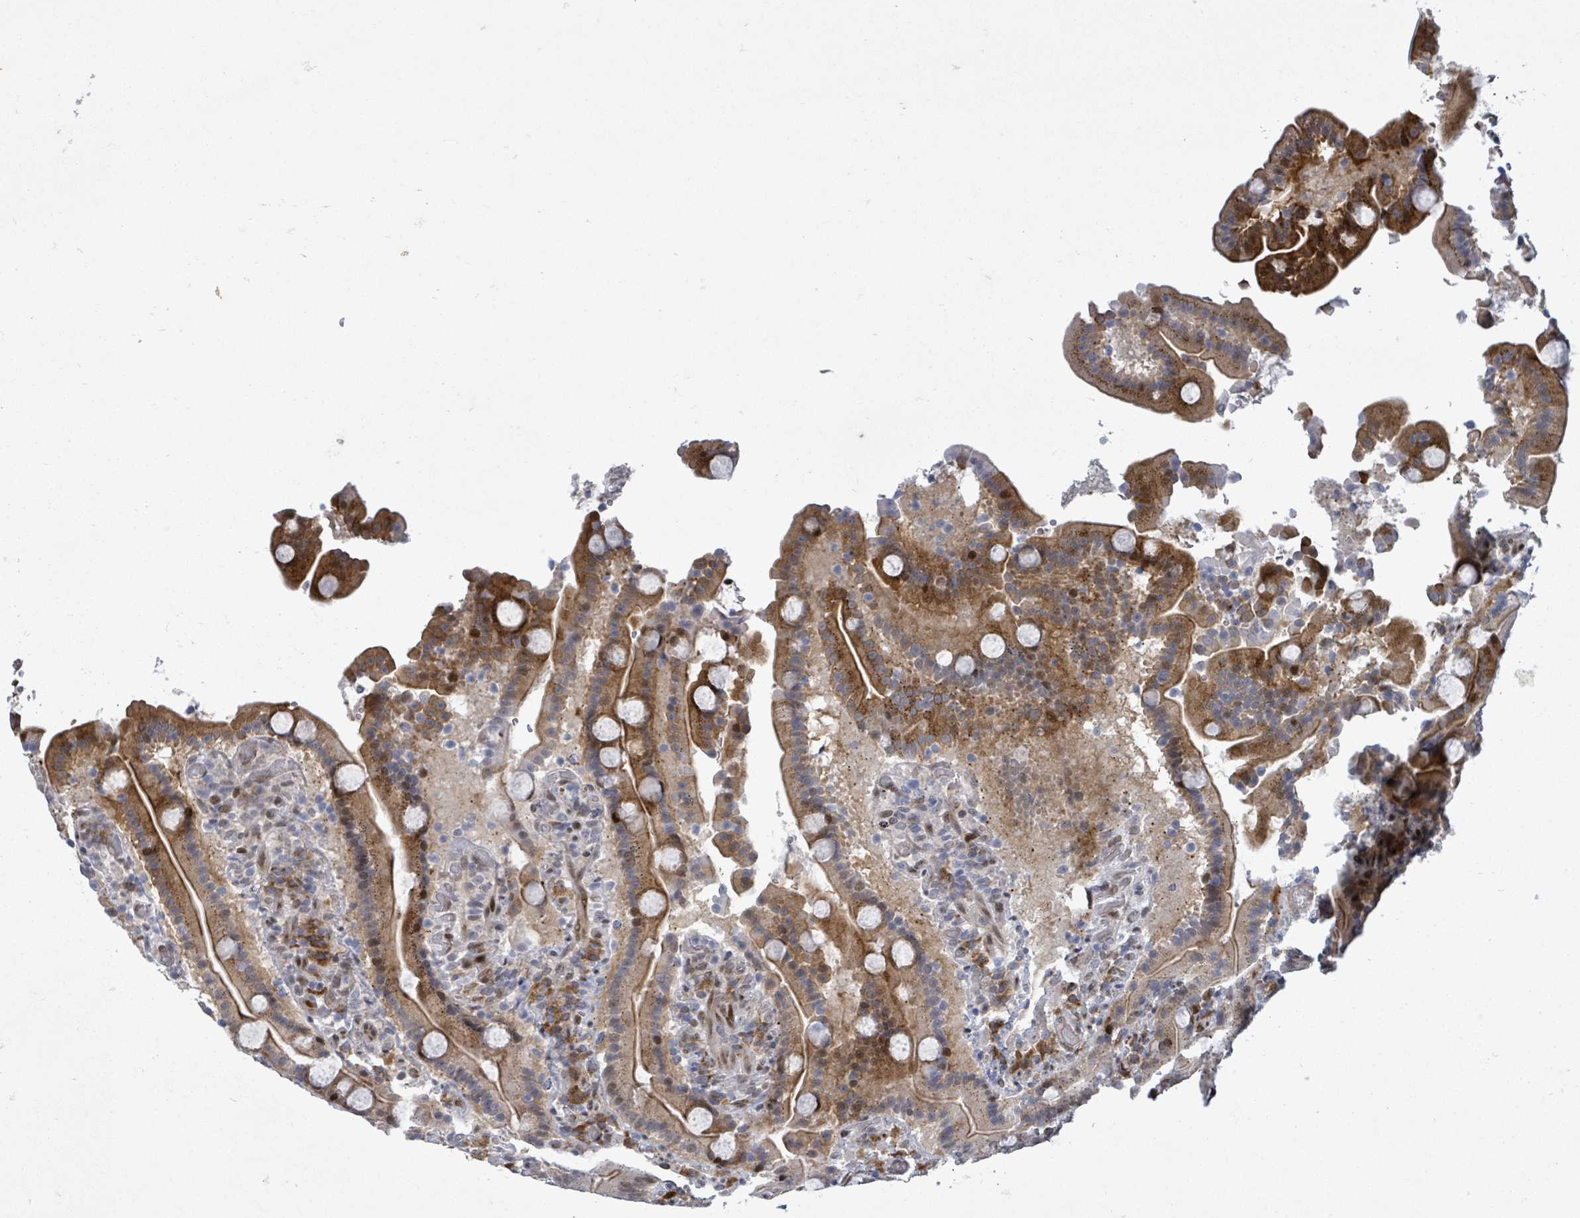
{"staining": {"intensity": "moderate", "quantity": "25%-75%", "location": "cytoplasmic/membranous"}, "tissue": "duodenum", "cell_type": "Glandular cells", "image_type": "normal", "snomed": [{"axis": "morphology", "description": "Normal tissue, NOS"}, {"axis": "topography", "description": "Duodenum"}], "caption": "Immunohistochemical staining of benign human duodenum reveals 25%-75% levels of moderate cytoplasmic/membranous protein staining in about 25%-75% of glandular cells.", "gene": "TUSC1", "patient": {"sex": "male", "age": 55}}